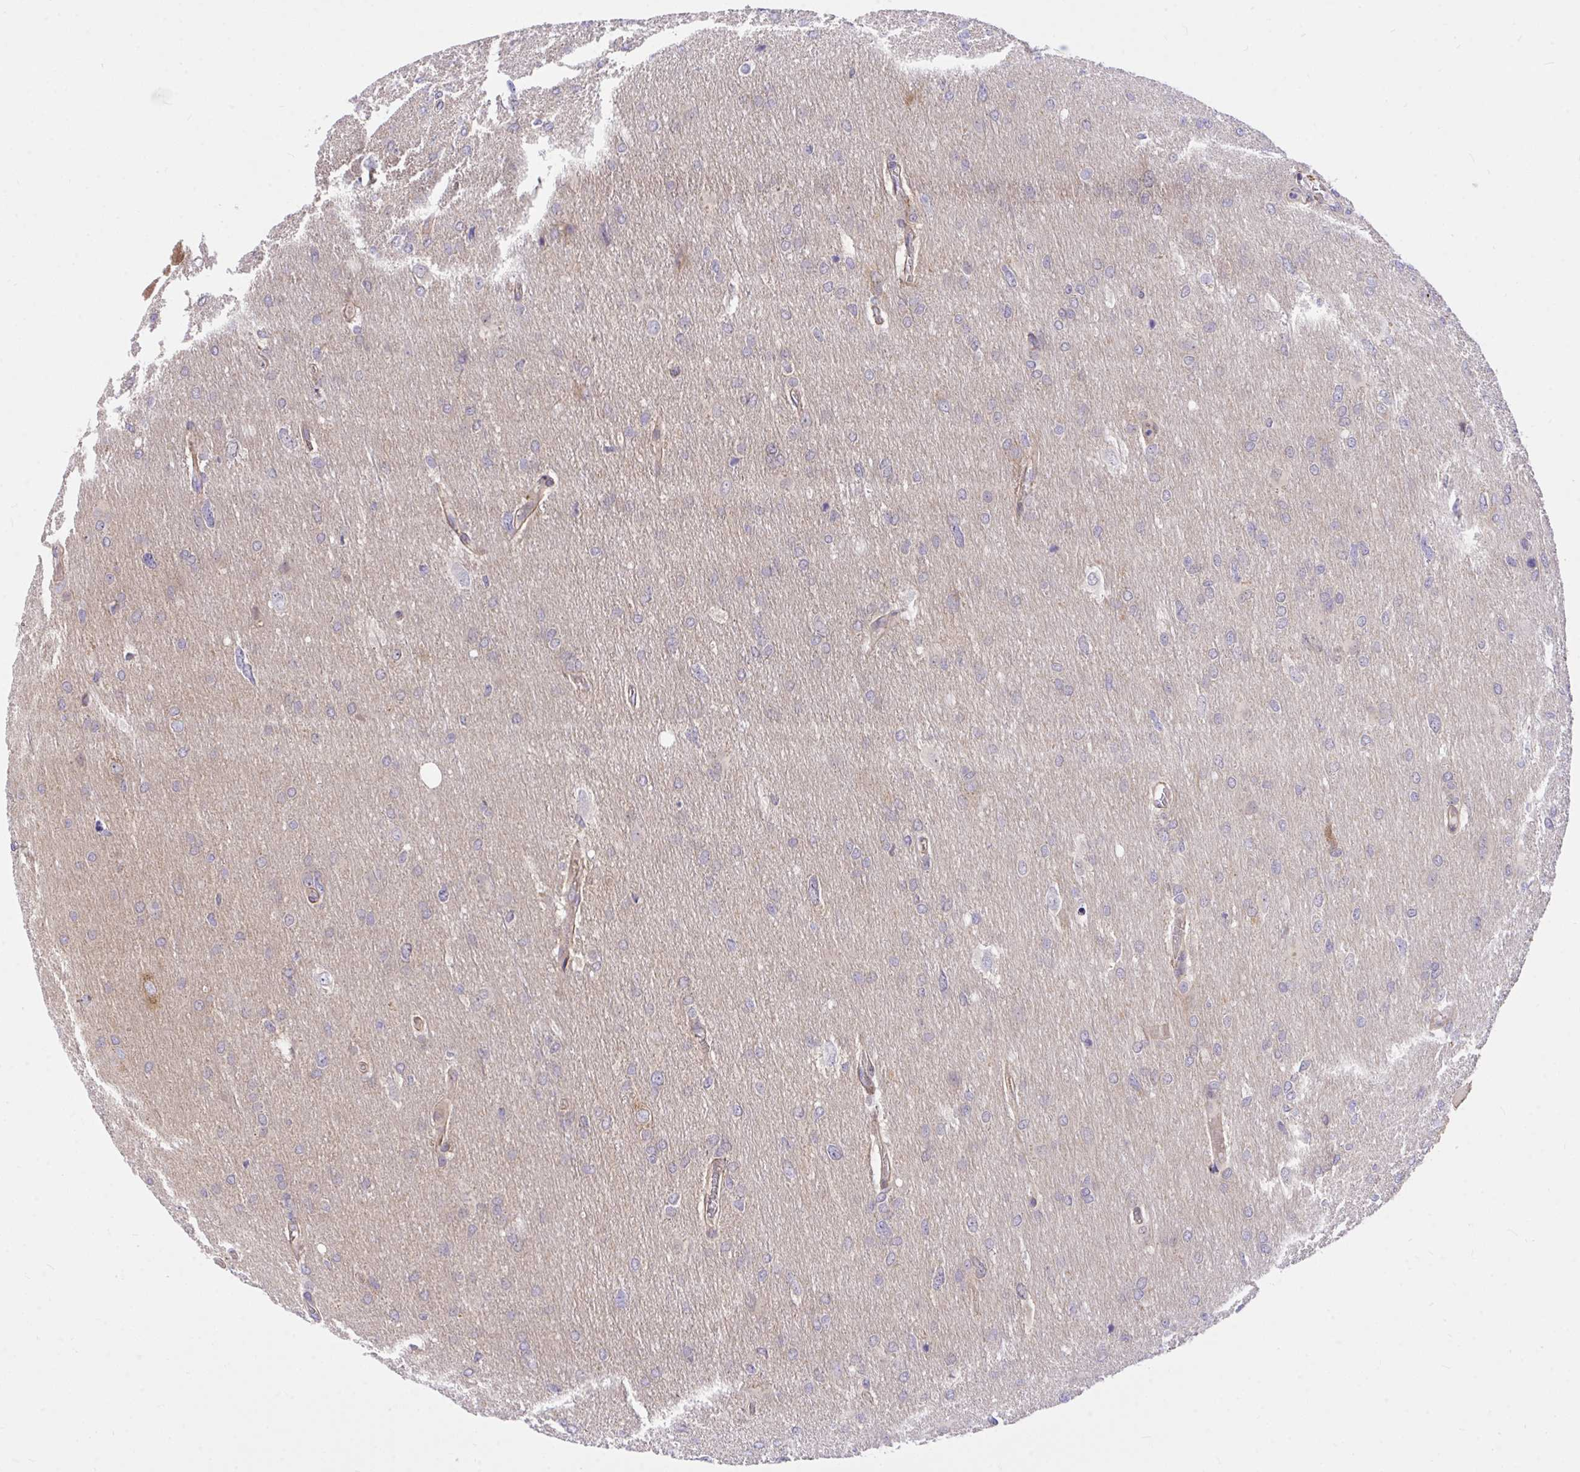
{"staining": {"intensity": "weak", "quantity": "25%-75%", "location": "cytoplasmic/membranous"}, "tissue": "glioma", "cell_type": "Tumor cells", "image_type": "cancer", "snomed": [{"axis": "morphology", "description": "Glioma, malignant, High grade"}, {"axis": "topography", "description": "Brain"}], "caption": "Glioma stained with DAB (3,3'-diaminobenzidine) IHC shows low levels of weak cytoplasmic/membranous staining in approximately 25%-75% of tumor cells.", "gene": "TLN2", "patient": {"sex": "male", "age": 53}}